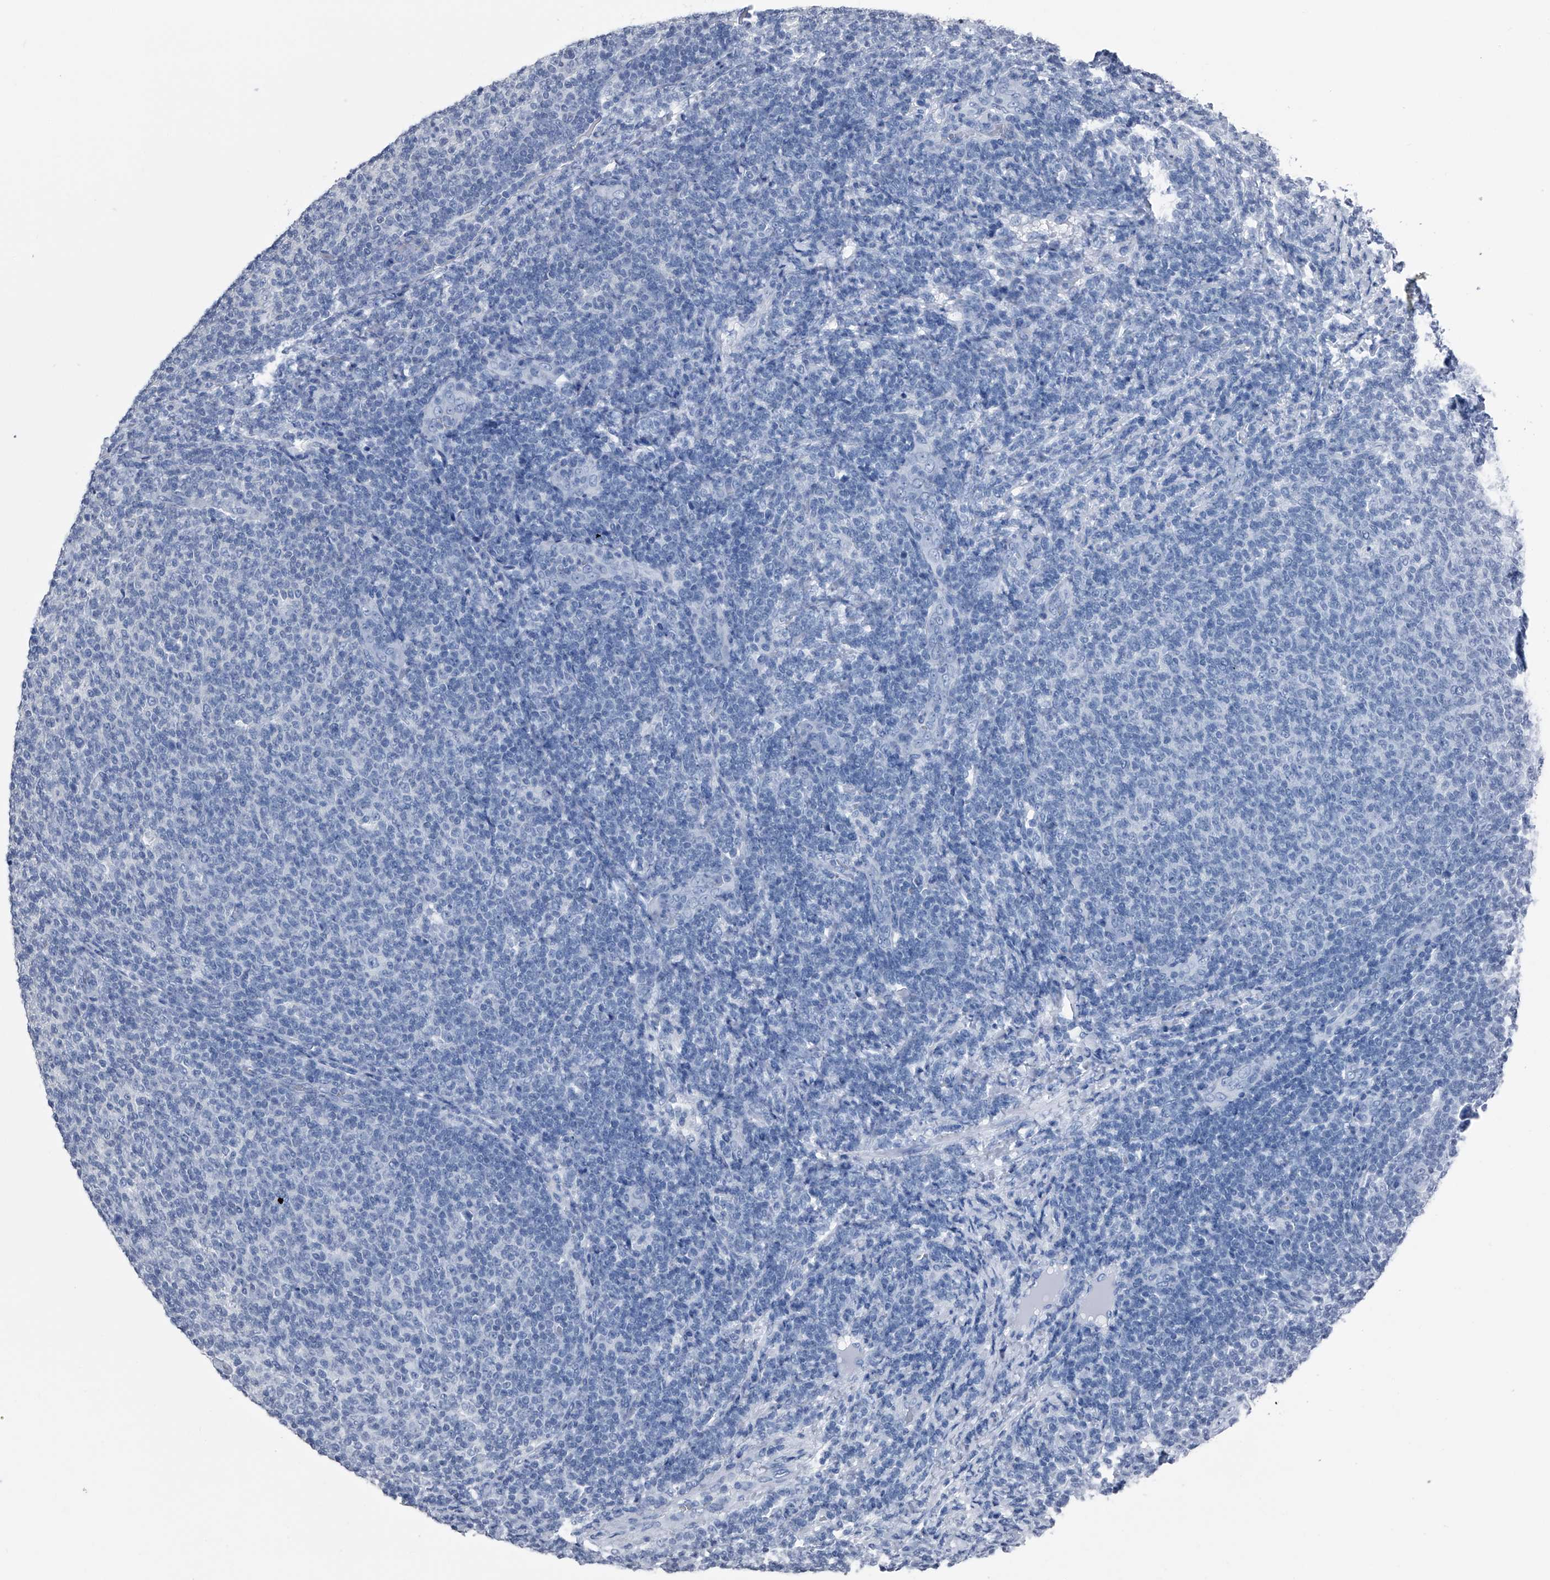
{"staining": {"intensity": "negative", "quantity": "none", "location": "none"}, "tissue": "lymphoma", "cell_type": "Tumor cells", "image_type": "cancer", "snomed": [{"axis": "morphology", "description": "Malignant lymphoma, non-Hodgkin's type, Low grade"}, {"axis": "topography", "description": "Lymph node"}], "caption": "Immunohistochemistry photomicrograph of malignant lymphoma, non-Hodgkin's type (low-grade) stained for a protein (brown), which shows no positivity in tumor cells.", "gene": "KIF13A", "patient": {"sex": "male", "age": 66}}